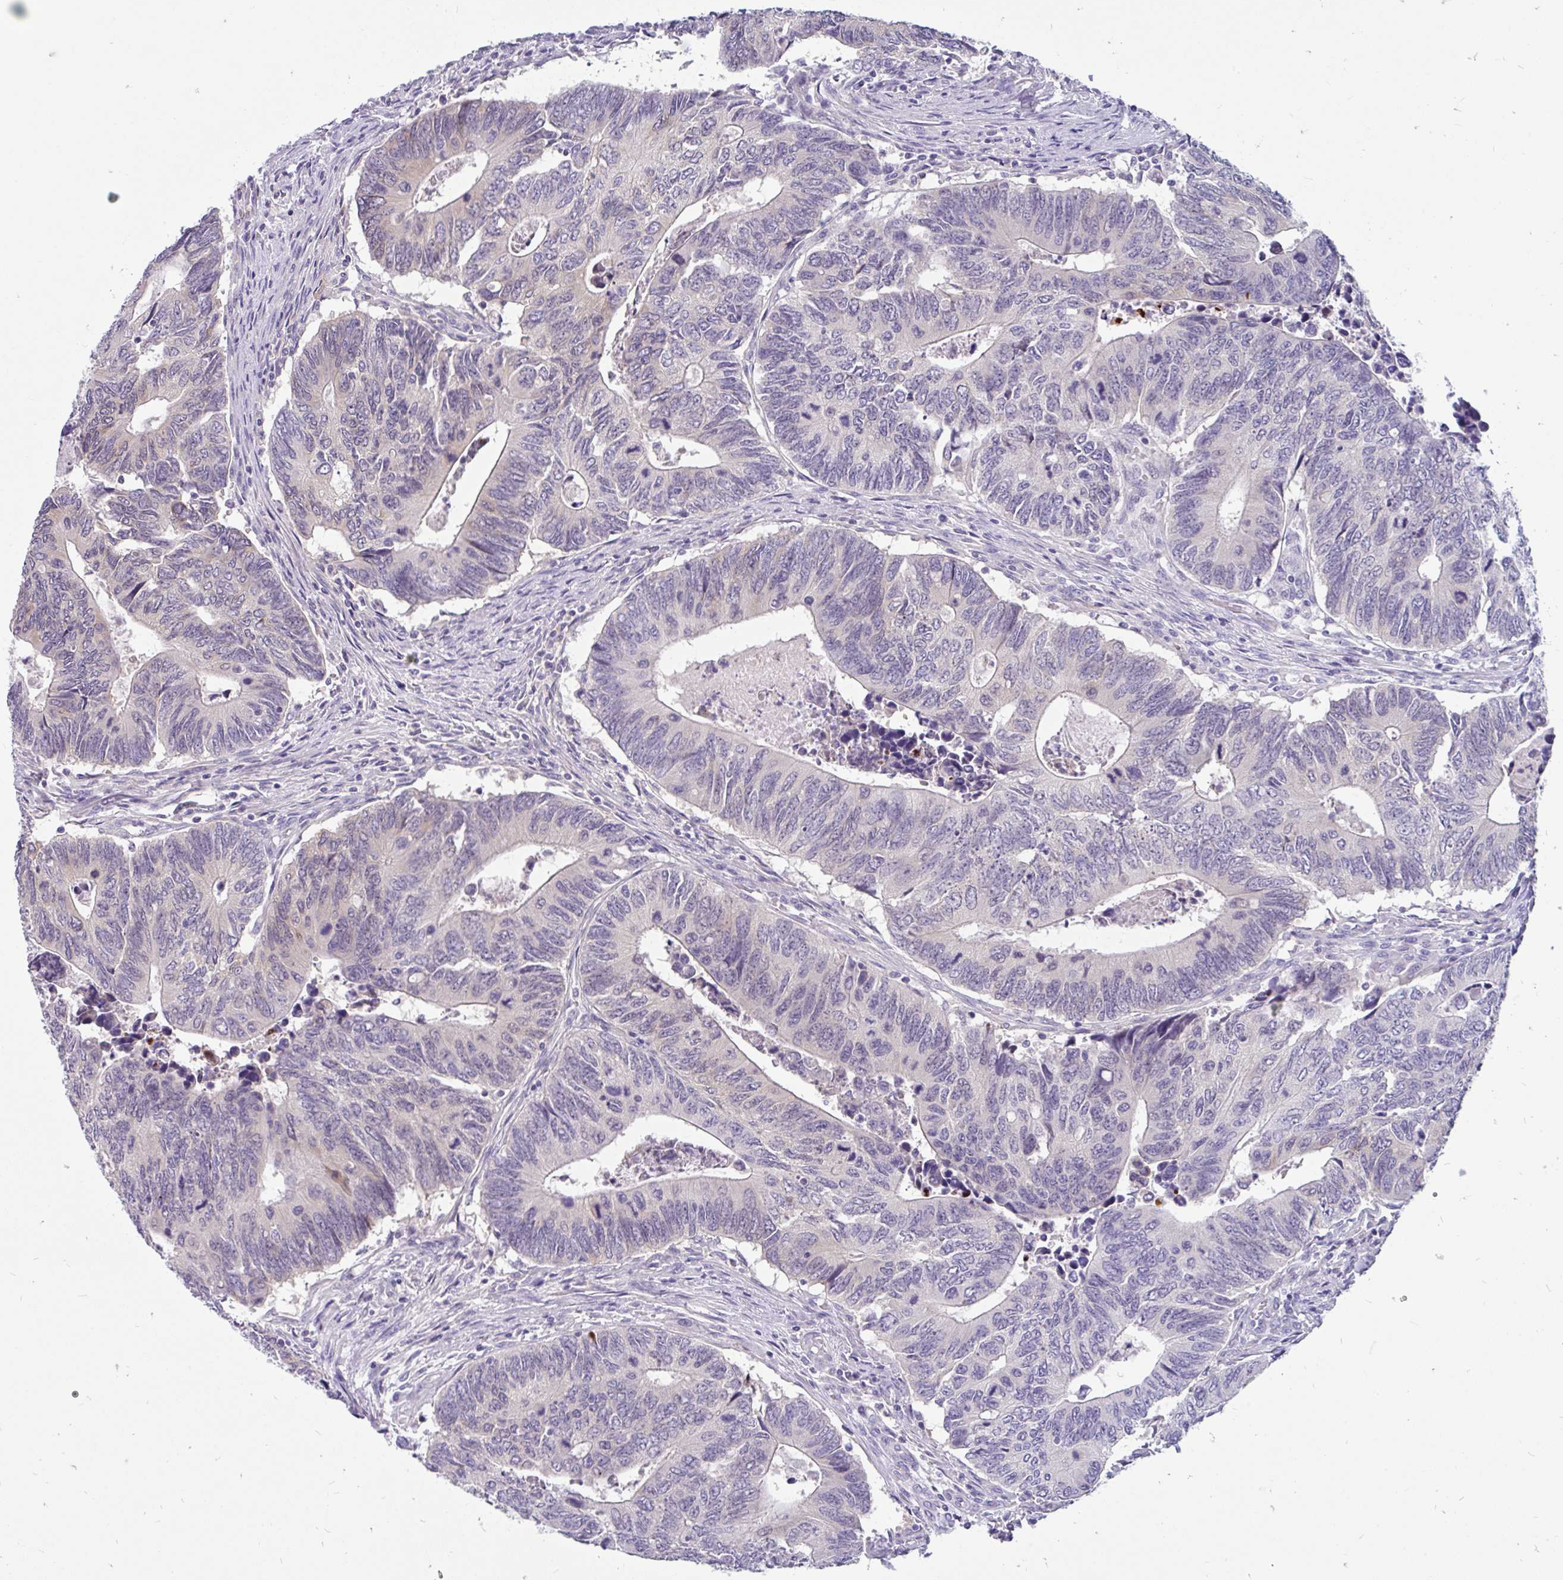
{"staining": {"intensity": "negative", "quantity": "none", "location": "none"}, "tissue": "colorectal cancer", "cell_type": "Tumor cells", "image_type": "cancer", "snomed": [{"axis": "morphology", "description": "Adenocarcinoma, NOS"}, {"axis": "topography", "description": "Colon"}], "caption": "Adenocarcinoma (colorectal) was stained to show a protein in brown. There is no significant positivity in tumor cells.", "gene": "KIAA2013", "patient": {"sex": "male", "age": 87}}